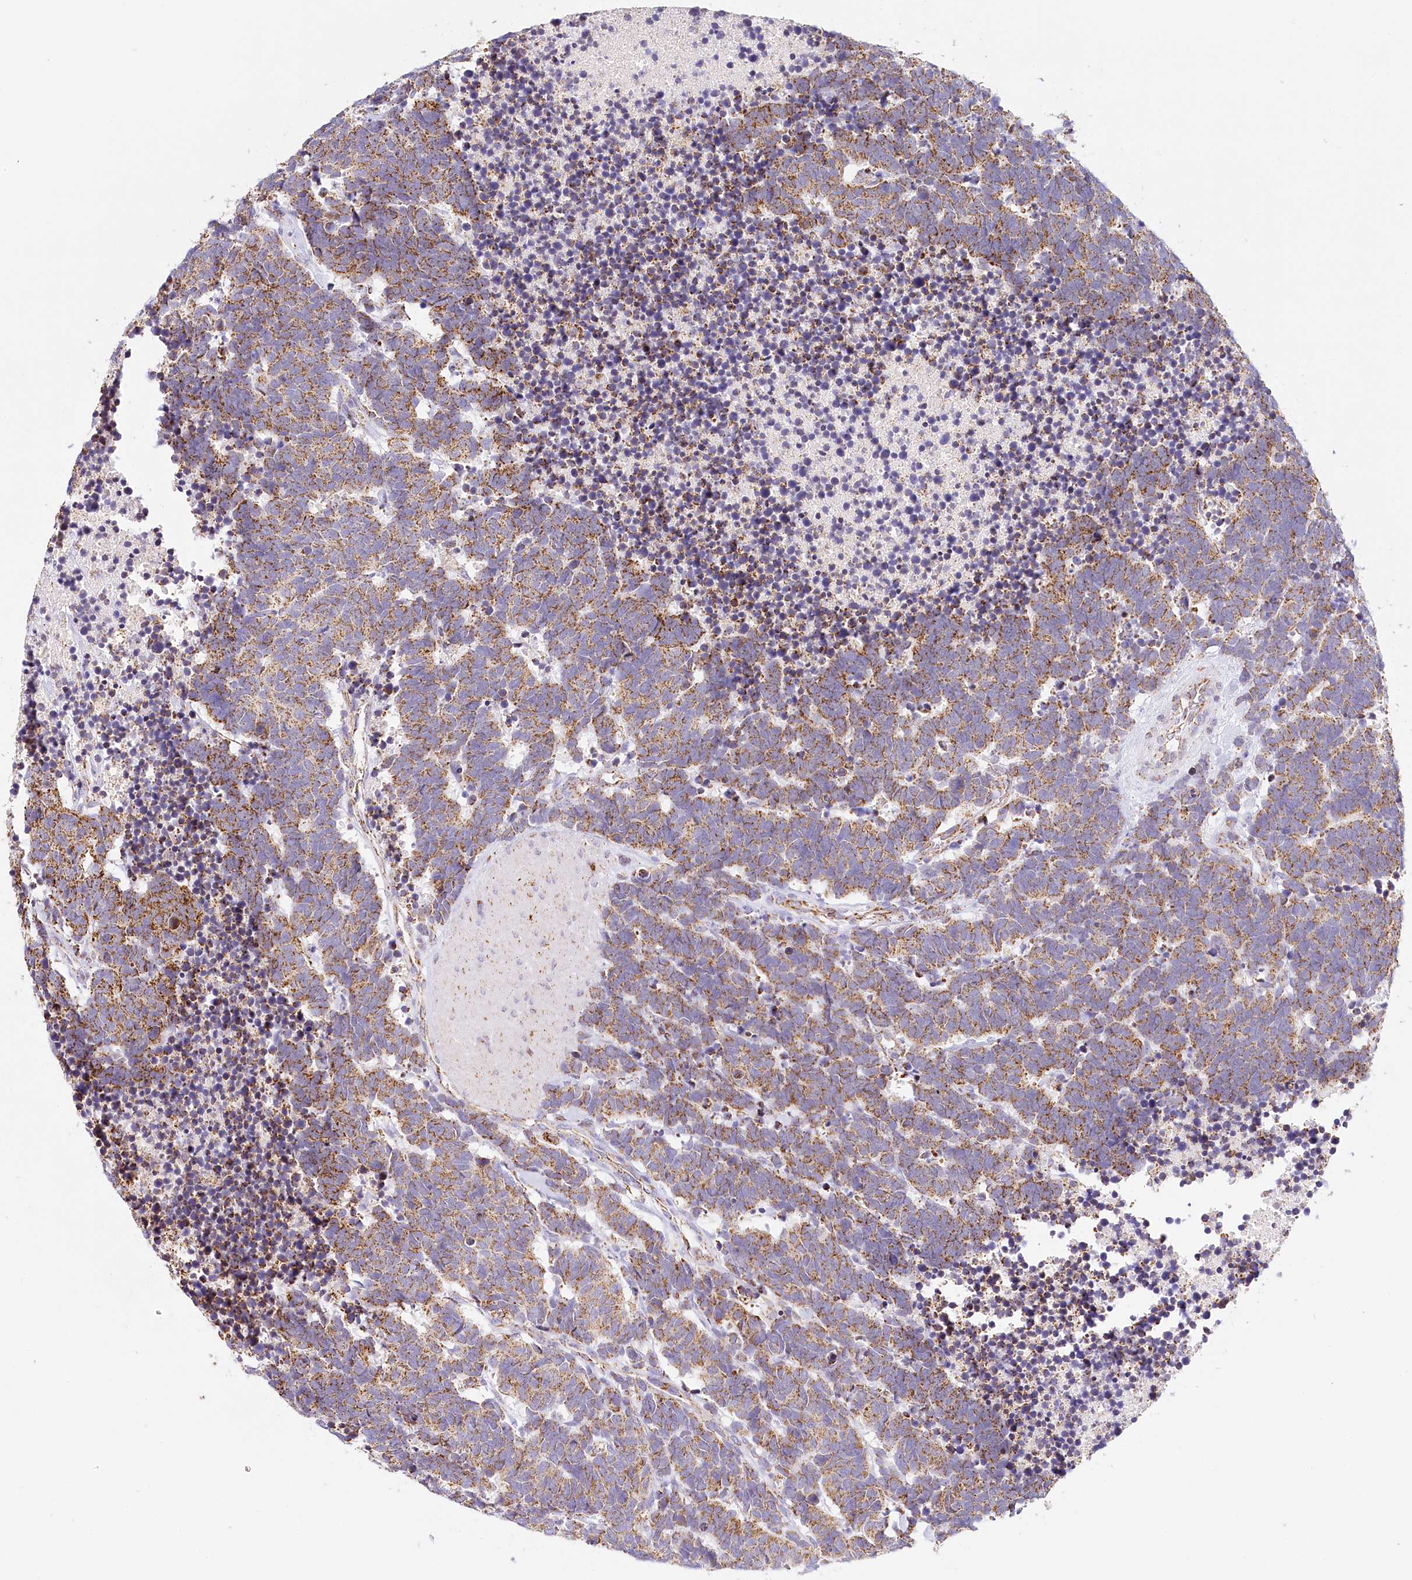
{"staining": {"intensity": "moderate", "quantity": ">75%", "location": "cytoplasmic/membranous"}, "tissue": "carcinoid", "cell_type": "Tumor cells", "image_type": "cancer", "snomed": [{"axis": "morphology", "description": "Carcinoma, NOS"}, {"axis": "morphology", "description": "Carcinoid, malignant, NOS"}, {"axis": "topography", "description": "Urinary bladder"}], "caption": "A medium amount of moderate cytoplasmic/membranous staining is identified in approximately >75% of tumor cells in carcinoid (malignant) tissue. (DAB (3,3'-diaminobenzidine) IHC, brown staining for protein, blue staining for nuclei).", "gene": "LSS", "patient": {"sex": "male", "age": 57}}